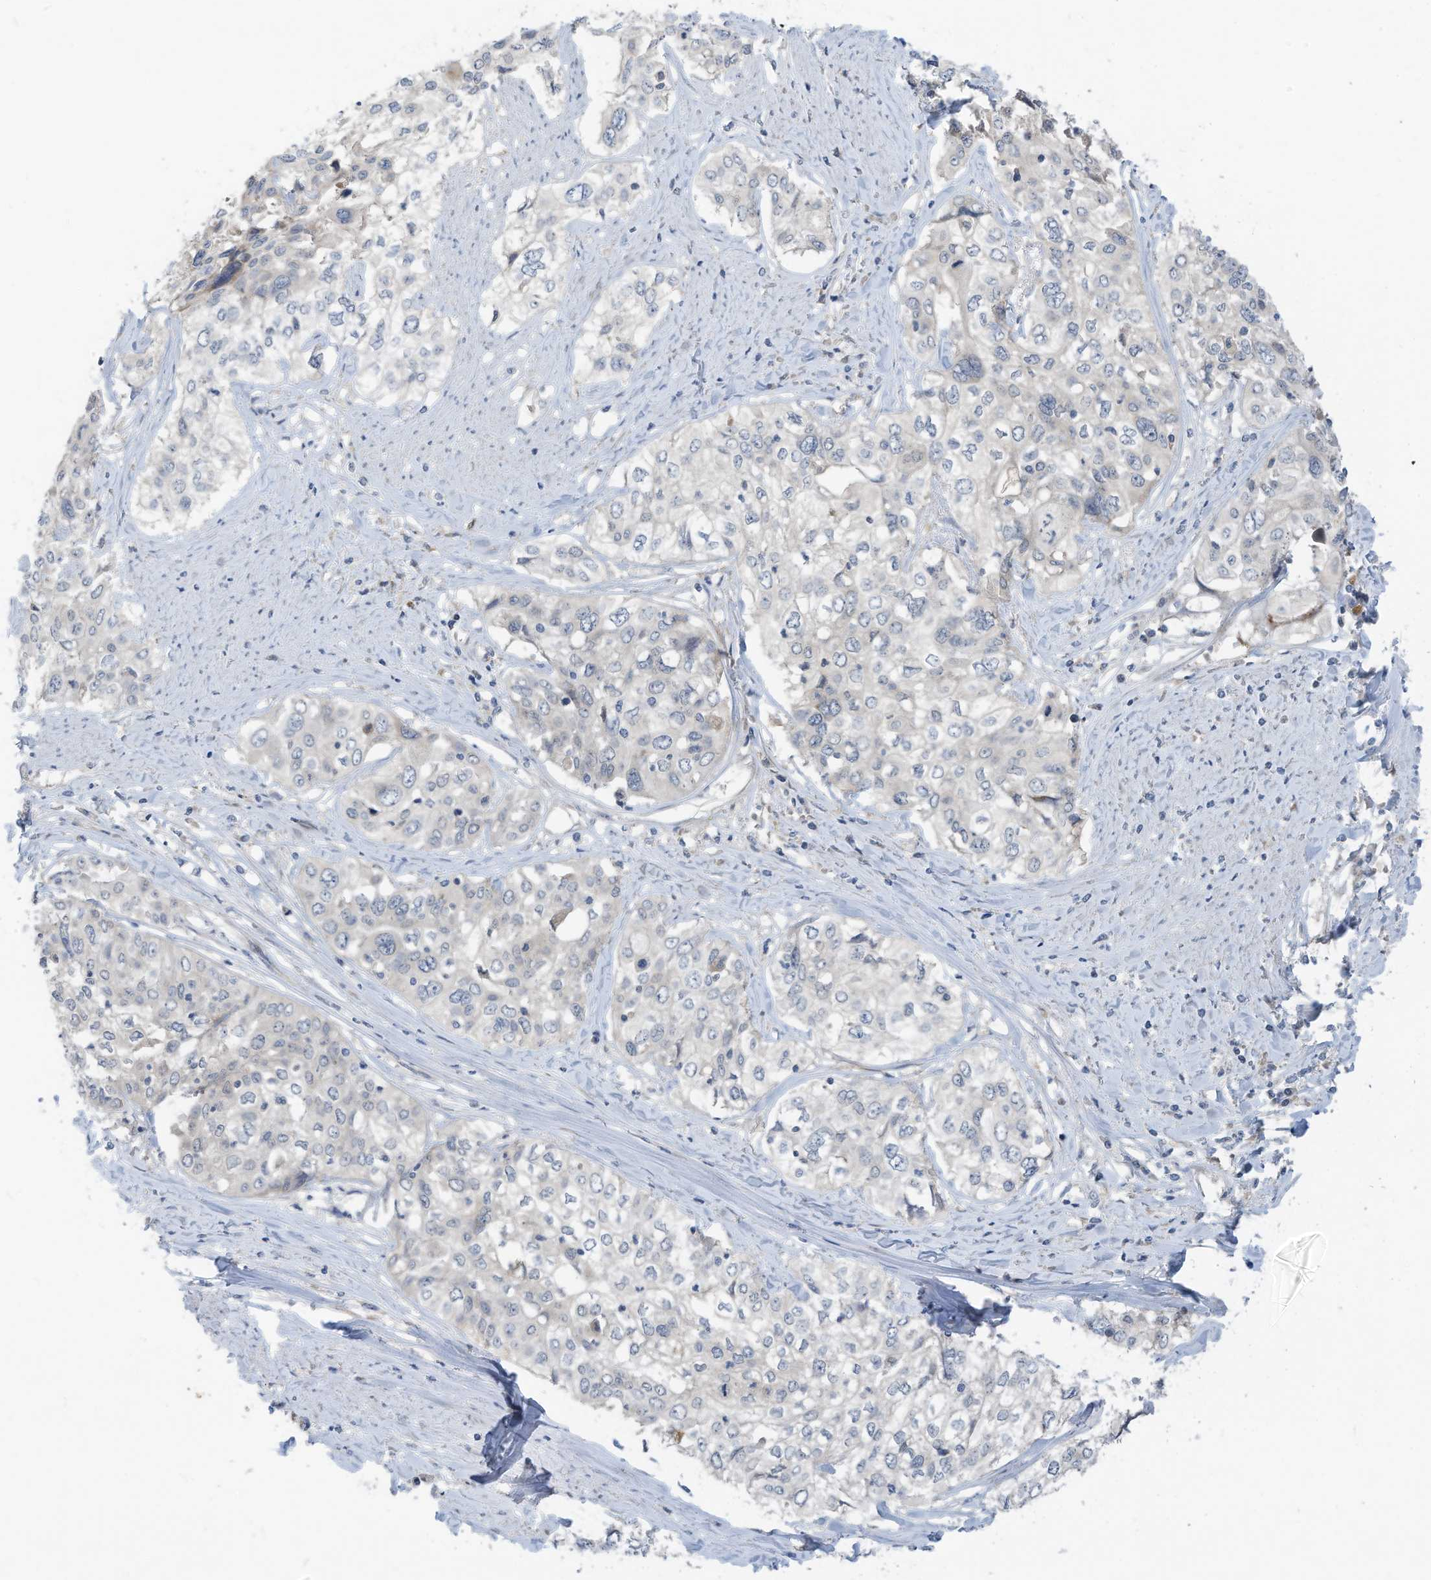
{"staining": {"intensity": "negative", "quantity": "none", "location": "none"}, "tissue": "cervical cancer", "cell_type": "Tumor cells", "image_type": "cancer", "snomed": [{"axis": "morphology", "description": "Squamous cell carcinoma, NOS"}, {"axis": "topography", "description": "Cervix"}], "caption": "There is no significant positivity in tumor cells of cervical cancer. (DAB (3,3'-diaminobenzidine) immunohistochemistry, high magnification).", "gene": "LDAH", "patient": {"sex": "female", "age": 31}}